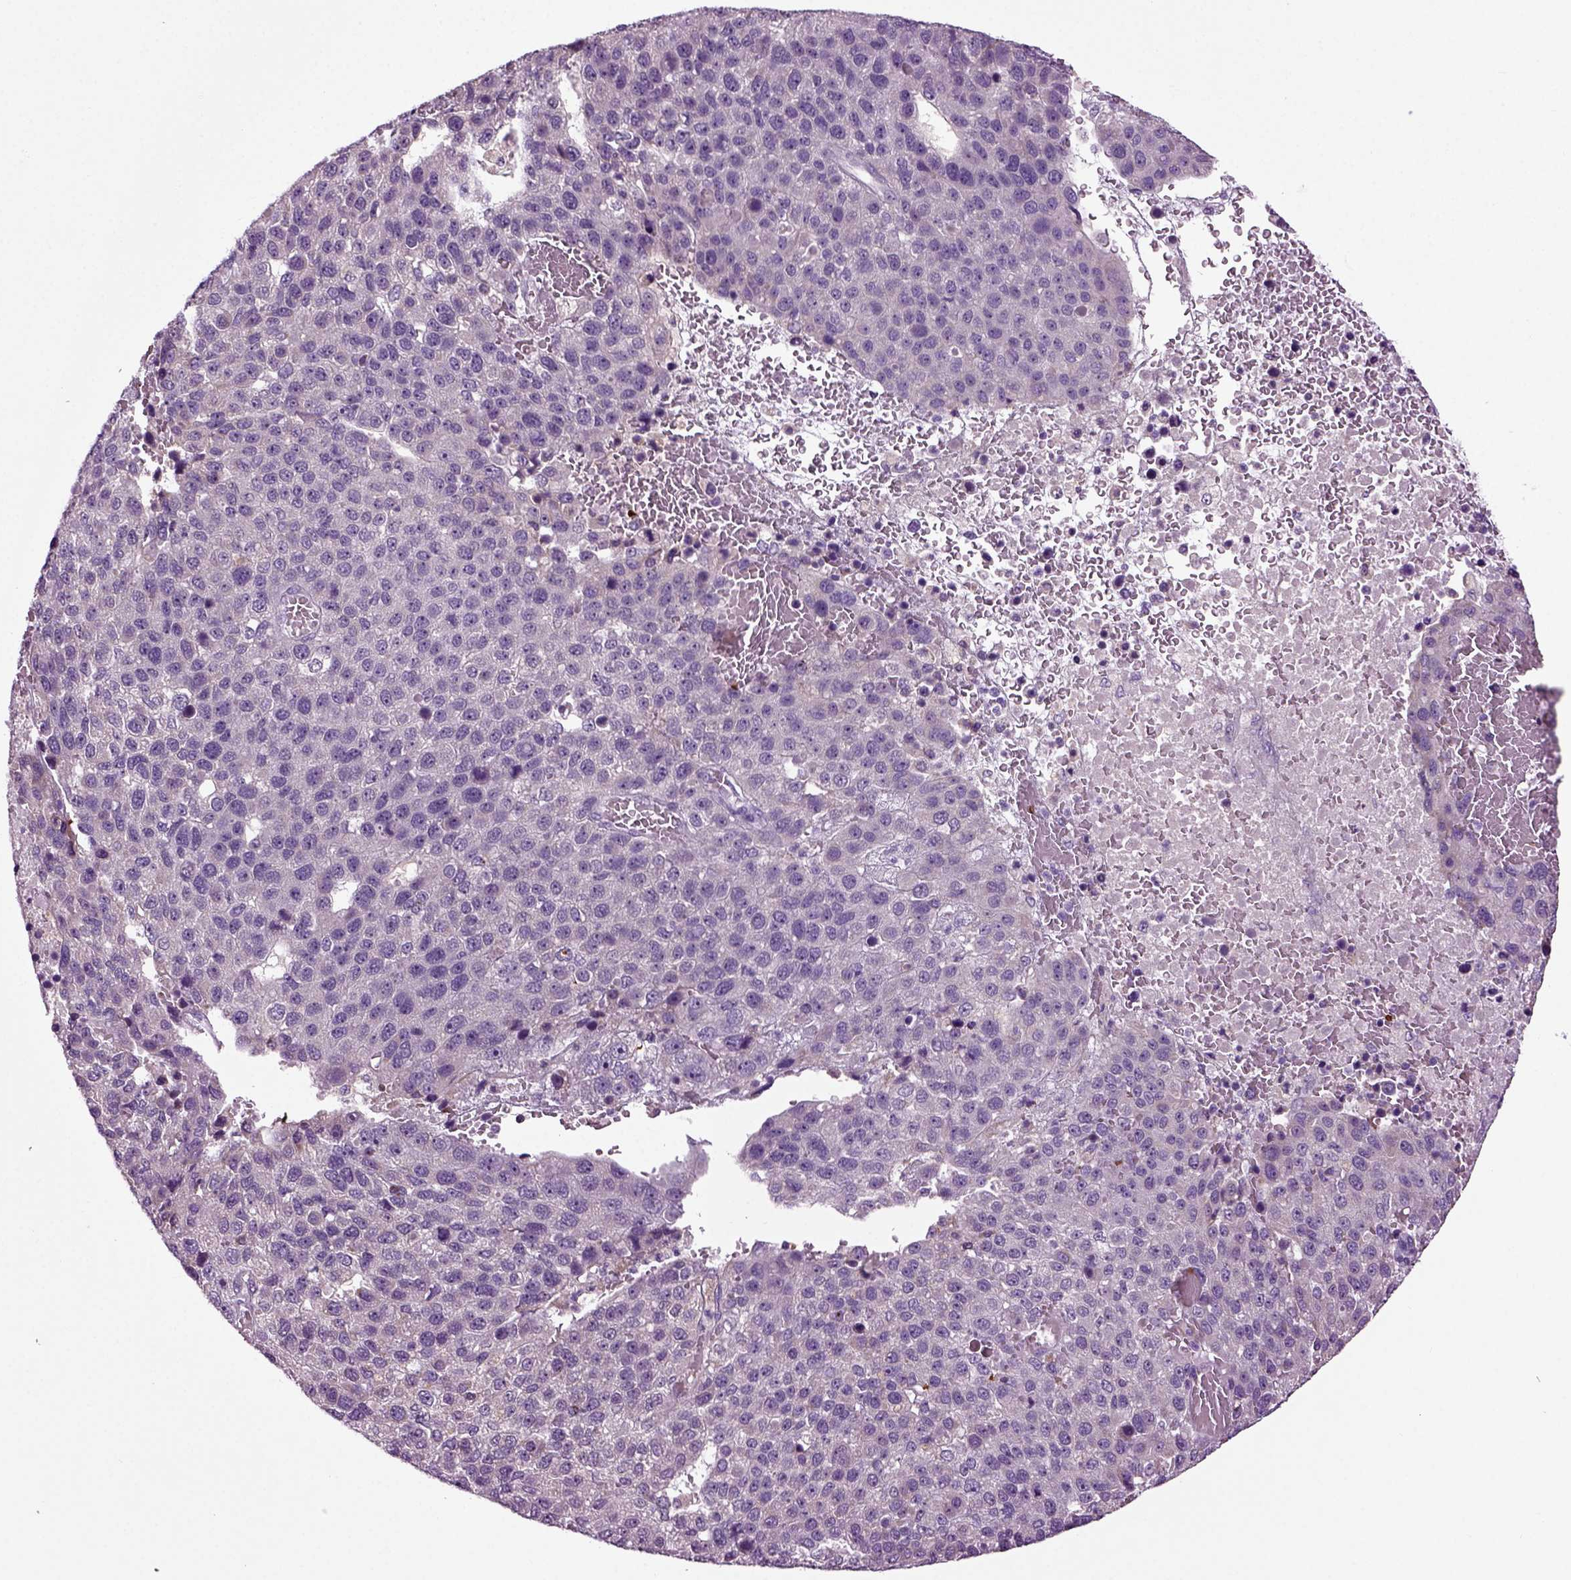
{"staining": {"intensity": "negative", "quantity": "none", "location": "none"}, "tissue": "pancreatic cancer", "cell_type": "Tumor cells", "image_type": "cancer", "snomed": [{"axis": "morphology", "description": "Adenocarcinoma, NOS"}, {"axis": "topography", "description": "Pancreas"}], "caption": "An image of human pancreatic cancer is negative for staining in tumor cells. (Stains: DAB (3,3'-diaminobenzidine) IHC with hematoxylin counter stain, Microscopy: brightfield microscopy at high magnification).", "gene": "SPATA17", "patient": {"sex": "female", "age": 61}}